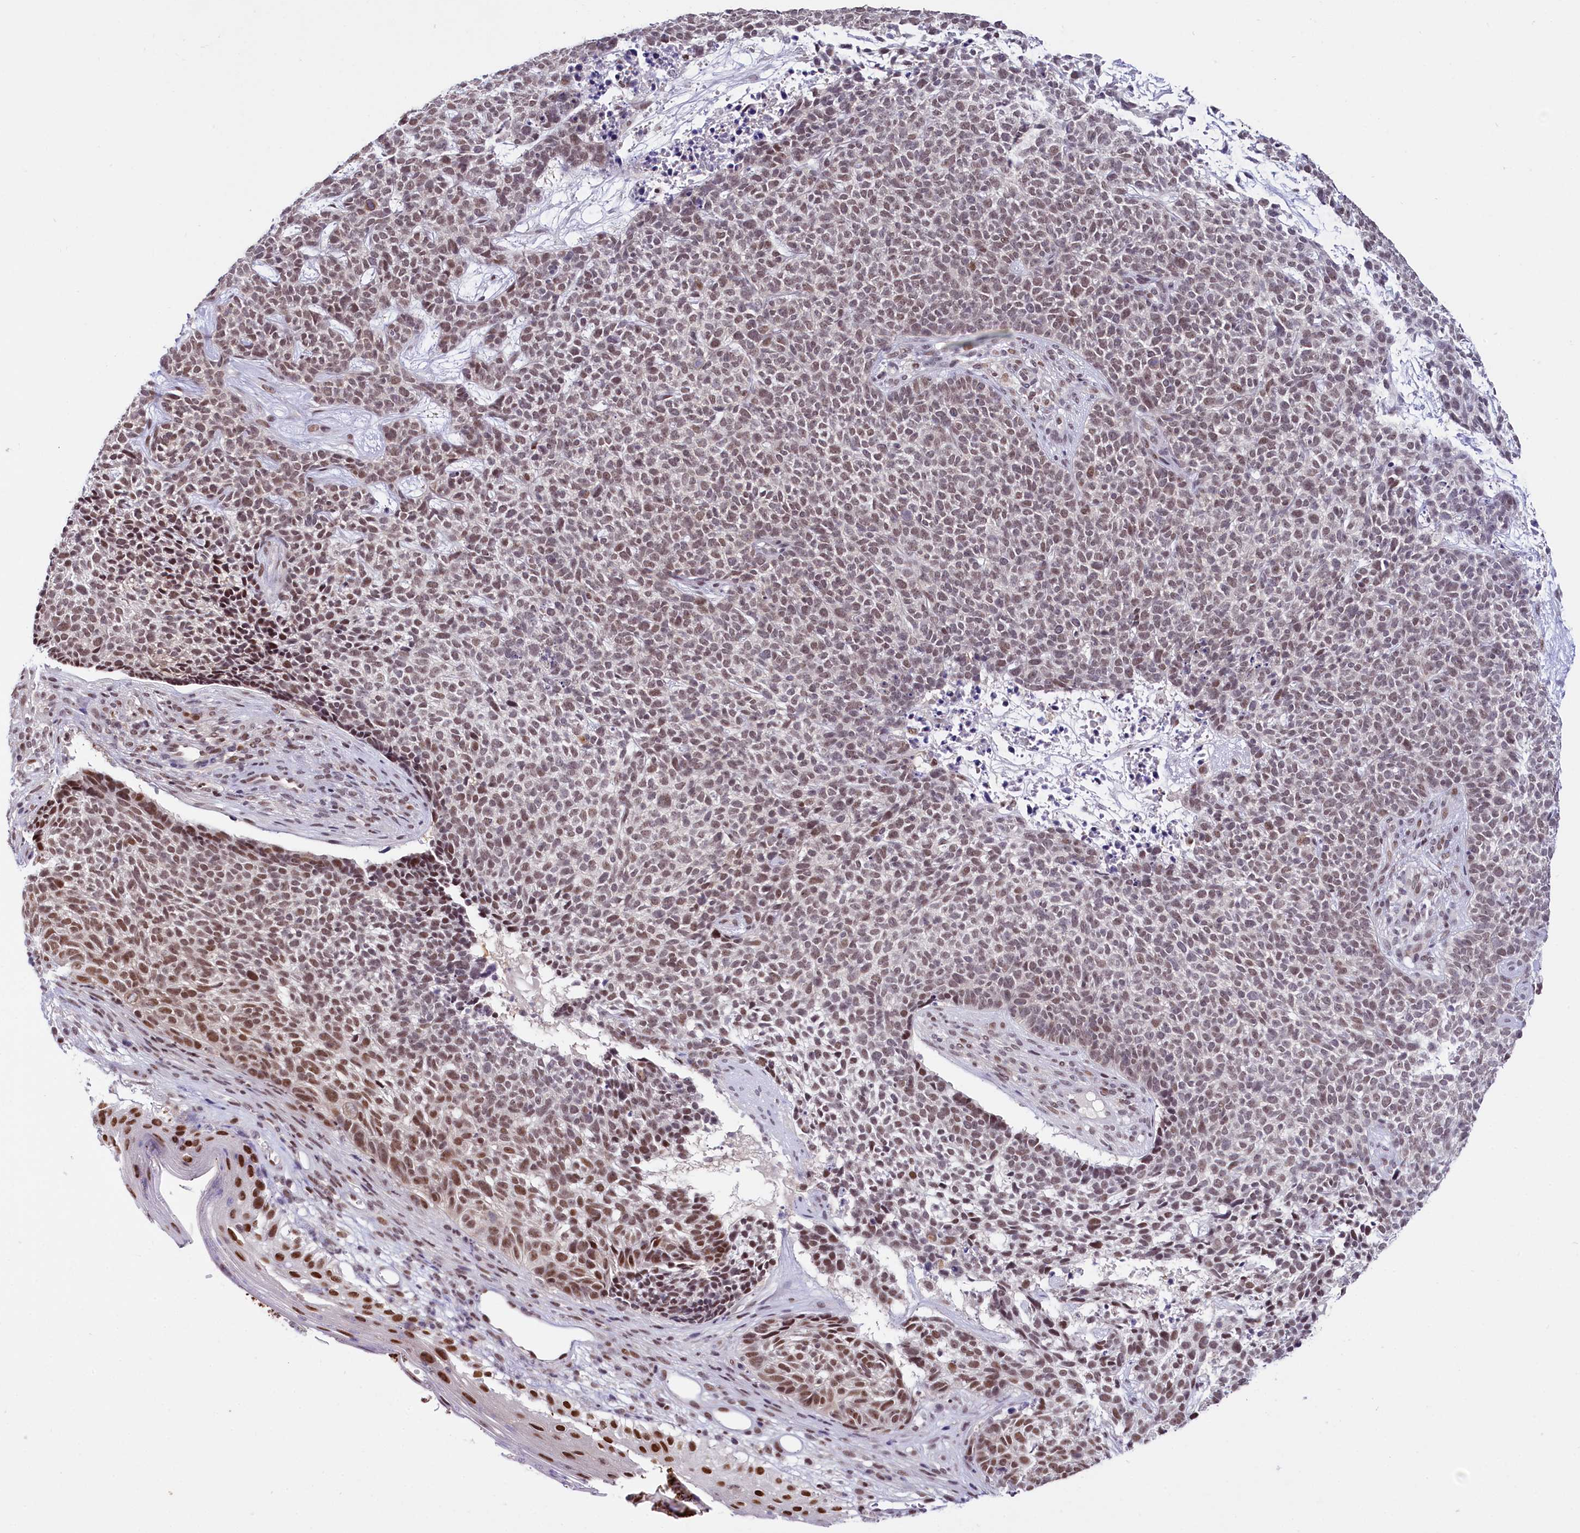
{"staining": {"intensity": "moderate", "quantity": "25%-75%", "location": "nuclear"}, "tissue": "skin cancer", "cell_type": "Tumor cells", "image_type": "cancer", "snomed": [{"axis": "morphology", "description": "Basal cell carcinoma"}, {"axis": "topography", "description": "Skin"}], "caption": "DAB (3,3'-diaminobenzidine) immunohistochemical staining of skin basal cell carcinoma shows moderate nuclear protein expression in approximately 25%-75% of tumor cells. Immunohistochemistry (ihc) stains the protein of interest in brown and the nuclei are stained blue.", "gene": "SCAF11", "patient": {"sex": "female", "age": 84}}